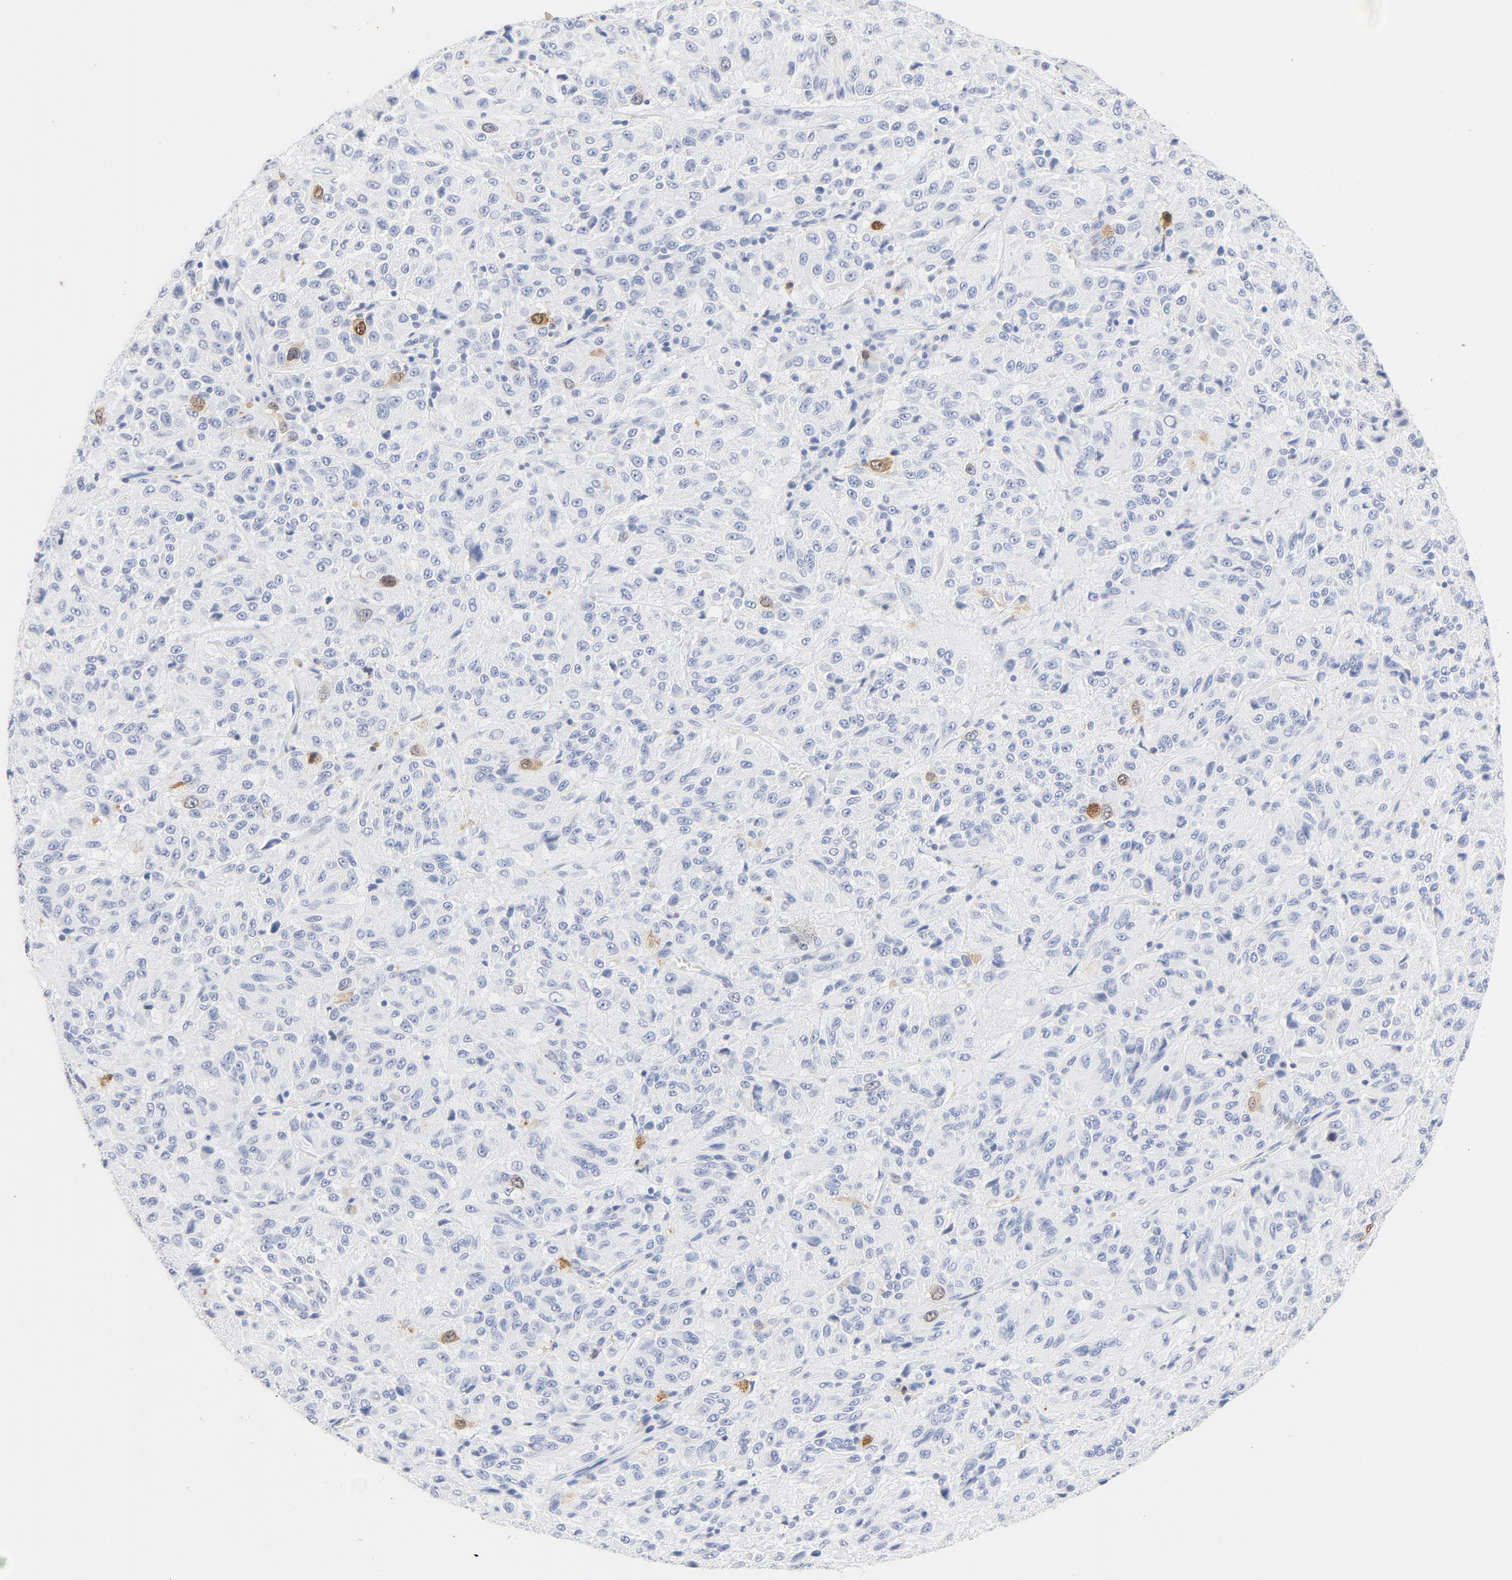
{"staining": {"intensity": "strong", "quantity": "<25%", "location": "nuclear"}, "tissue": "melanoma", "cell_type": "Tumor cells", "image_type": "cancer", "snomed": [{"axis": "morphology", "description": "Malignant melanoma, Metastatic site"}, {"axis": "topography", "description": "Lung"}], "caption": "Malignant melanoma (metastatic site) was stained to show a protein in brown. There is medium levels of strong nuclear staining in about <25% of tumor cells.", "gene": "CDC20", "patient": {"sex": "male", "age": 64}}